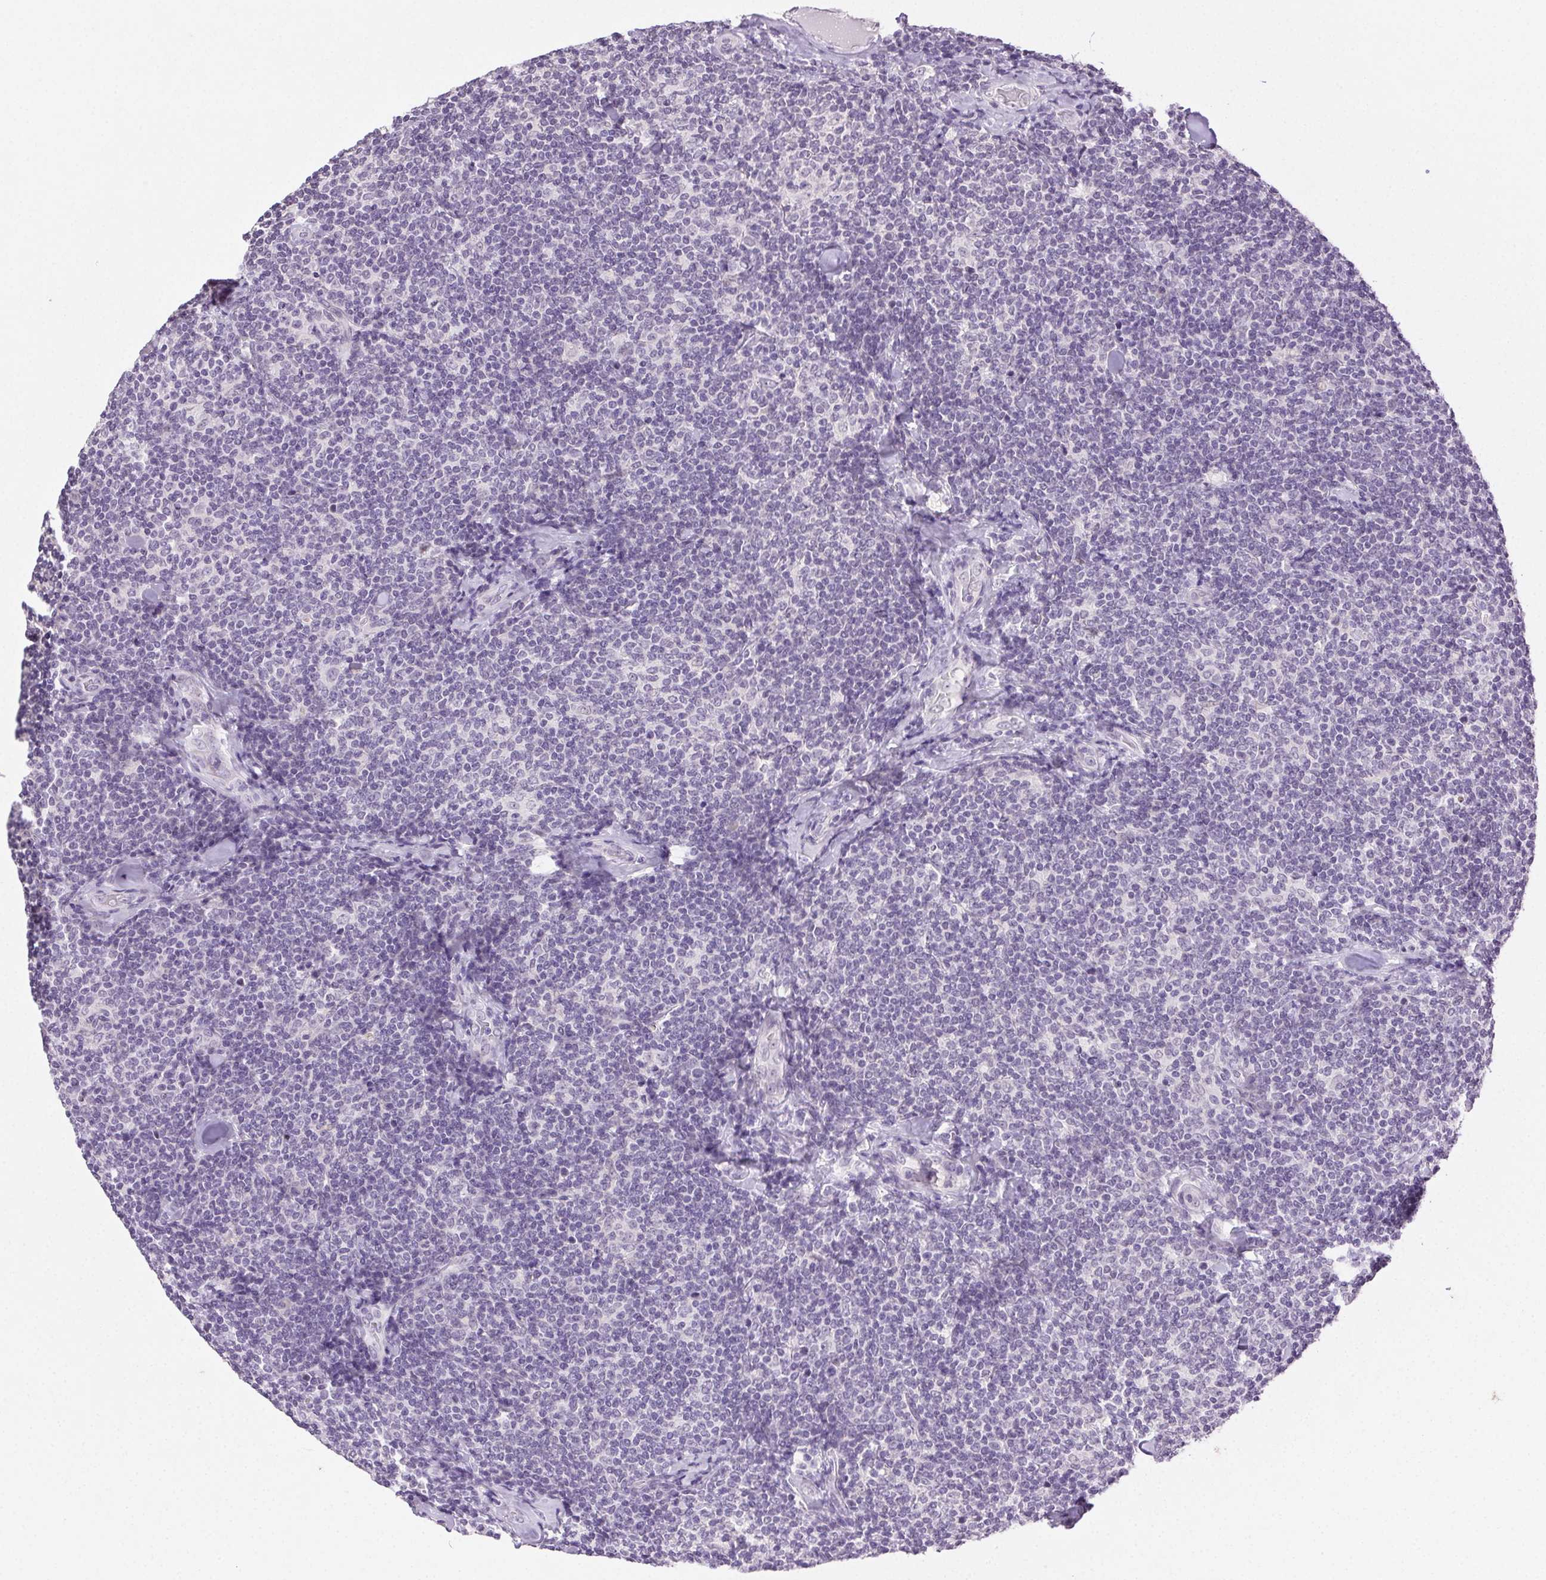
{"staining": {"intensity": "negative", "quantity": "none", "location": "none"}, "tissue": "lymphoma", "cell_type": "Tumor cells", "image_type": "cancer", "snomed": [{"axis": "morphology", "description": "Malignant lymphoma, non-Hodgkin's type, Low grade"}, {"axis": "topography", "description": "Lymph node"}], "caption": "Immunohistochemistry (IHC) of lymphoma reveals no staining in tumor cells. (DAB IHC with hematoxylin counter stain).", "gene": "CLDN10", "patient": {"sex": "female", "age": 56}}